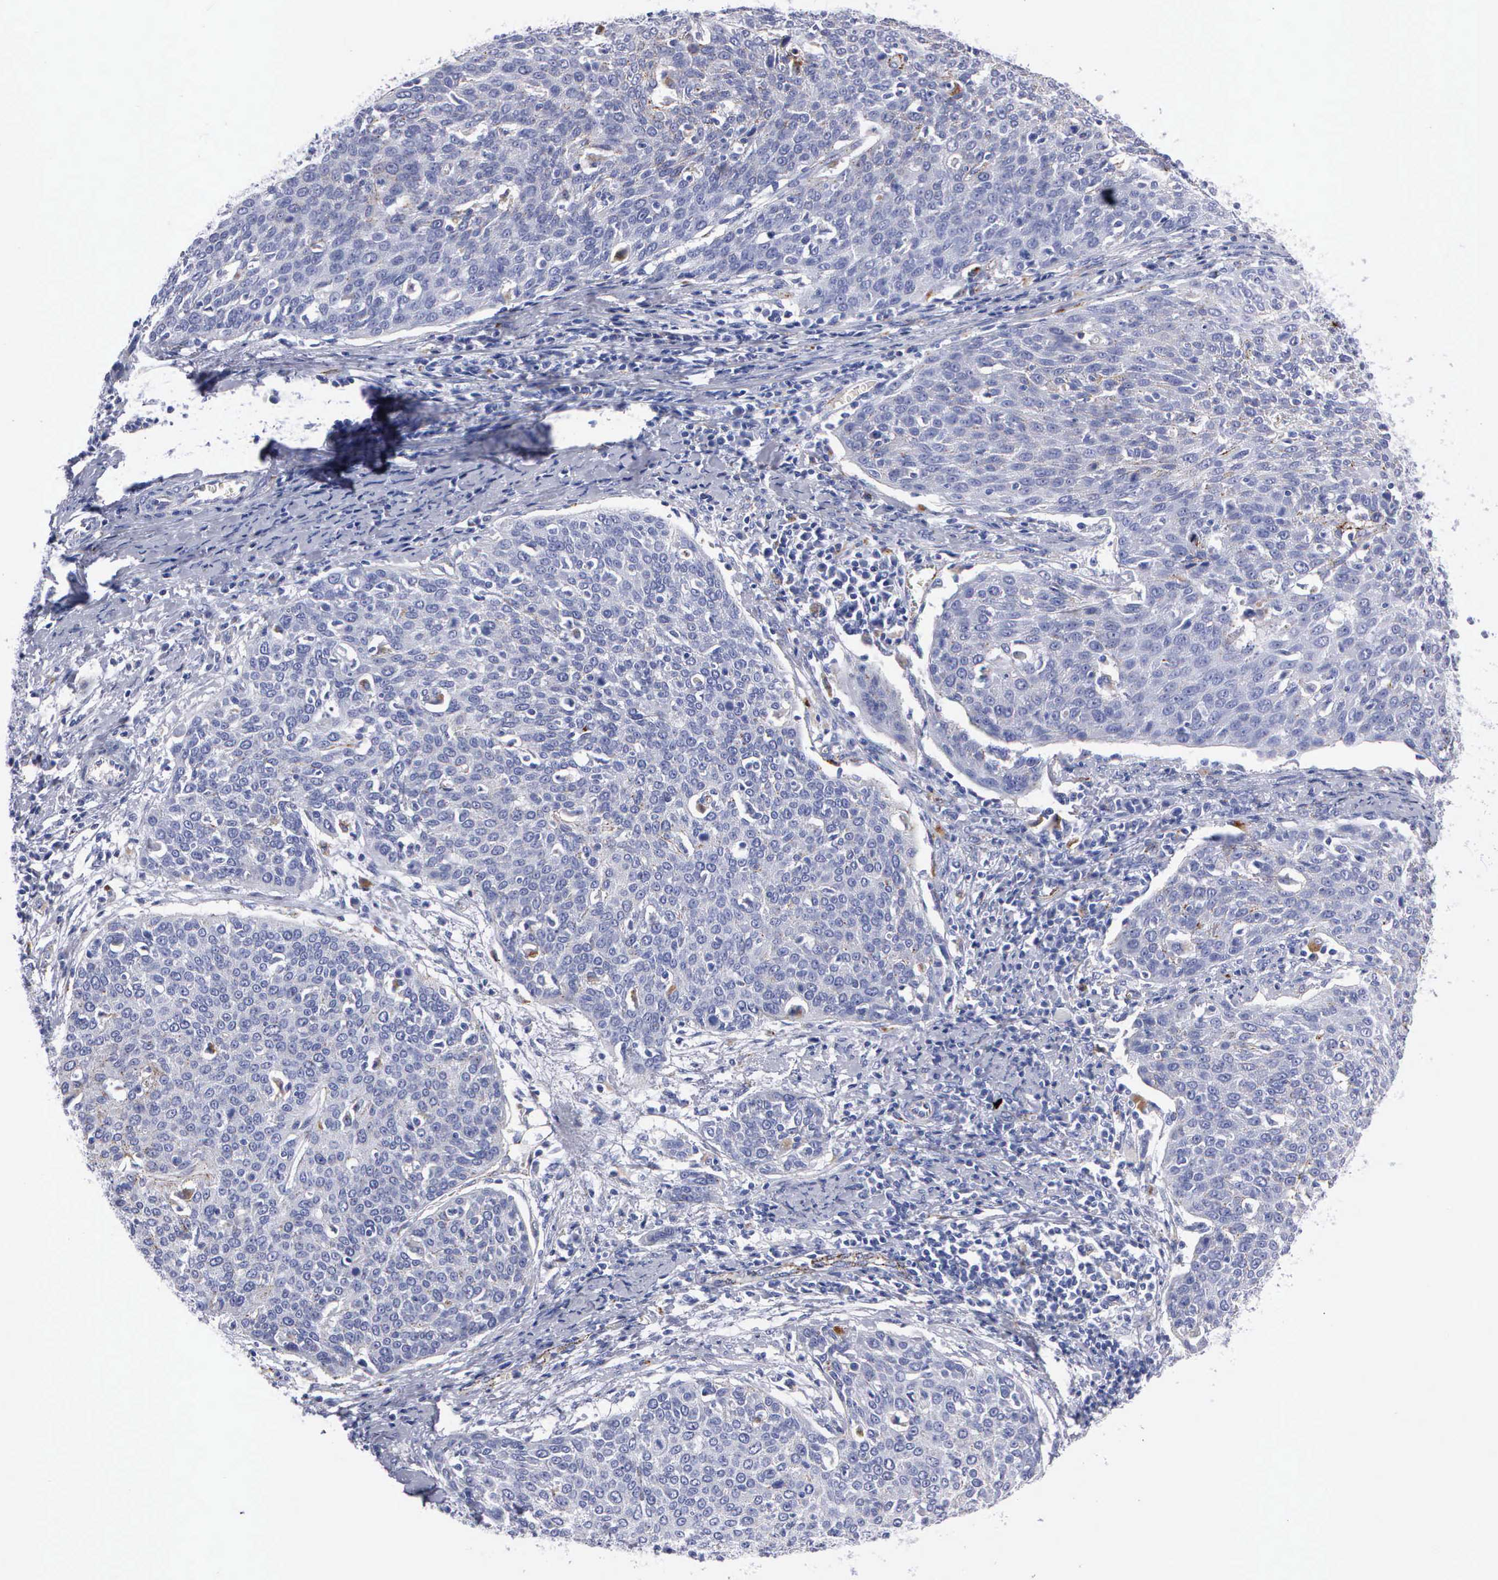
{"staining": {"intensity": "negative", "quantity": "none", "location": "none"}, "tissue": "cervical cancer", "cell_type": "Tumor cells", "image_type": "cancer", "snomed": [{"axis": "morphology", "description": "Squamous cell carcinoma, NOS"}, {"axis": "topography", "description": "Cervix"}], "caption": "High magnification brightfield microscopy of cervical cancer stained with DAB (3,3'-diaminobenzidine) (brown) and counterstained with hematoxylin (blue): tumor cells show no significant staining.", "gene": "CTSL", "patient": {"sex": "female", "age": 38}}